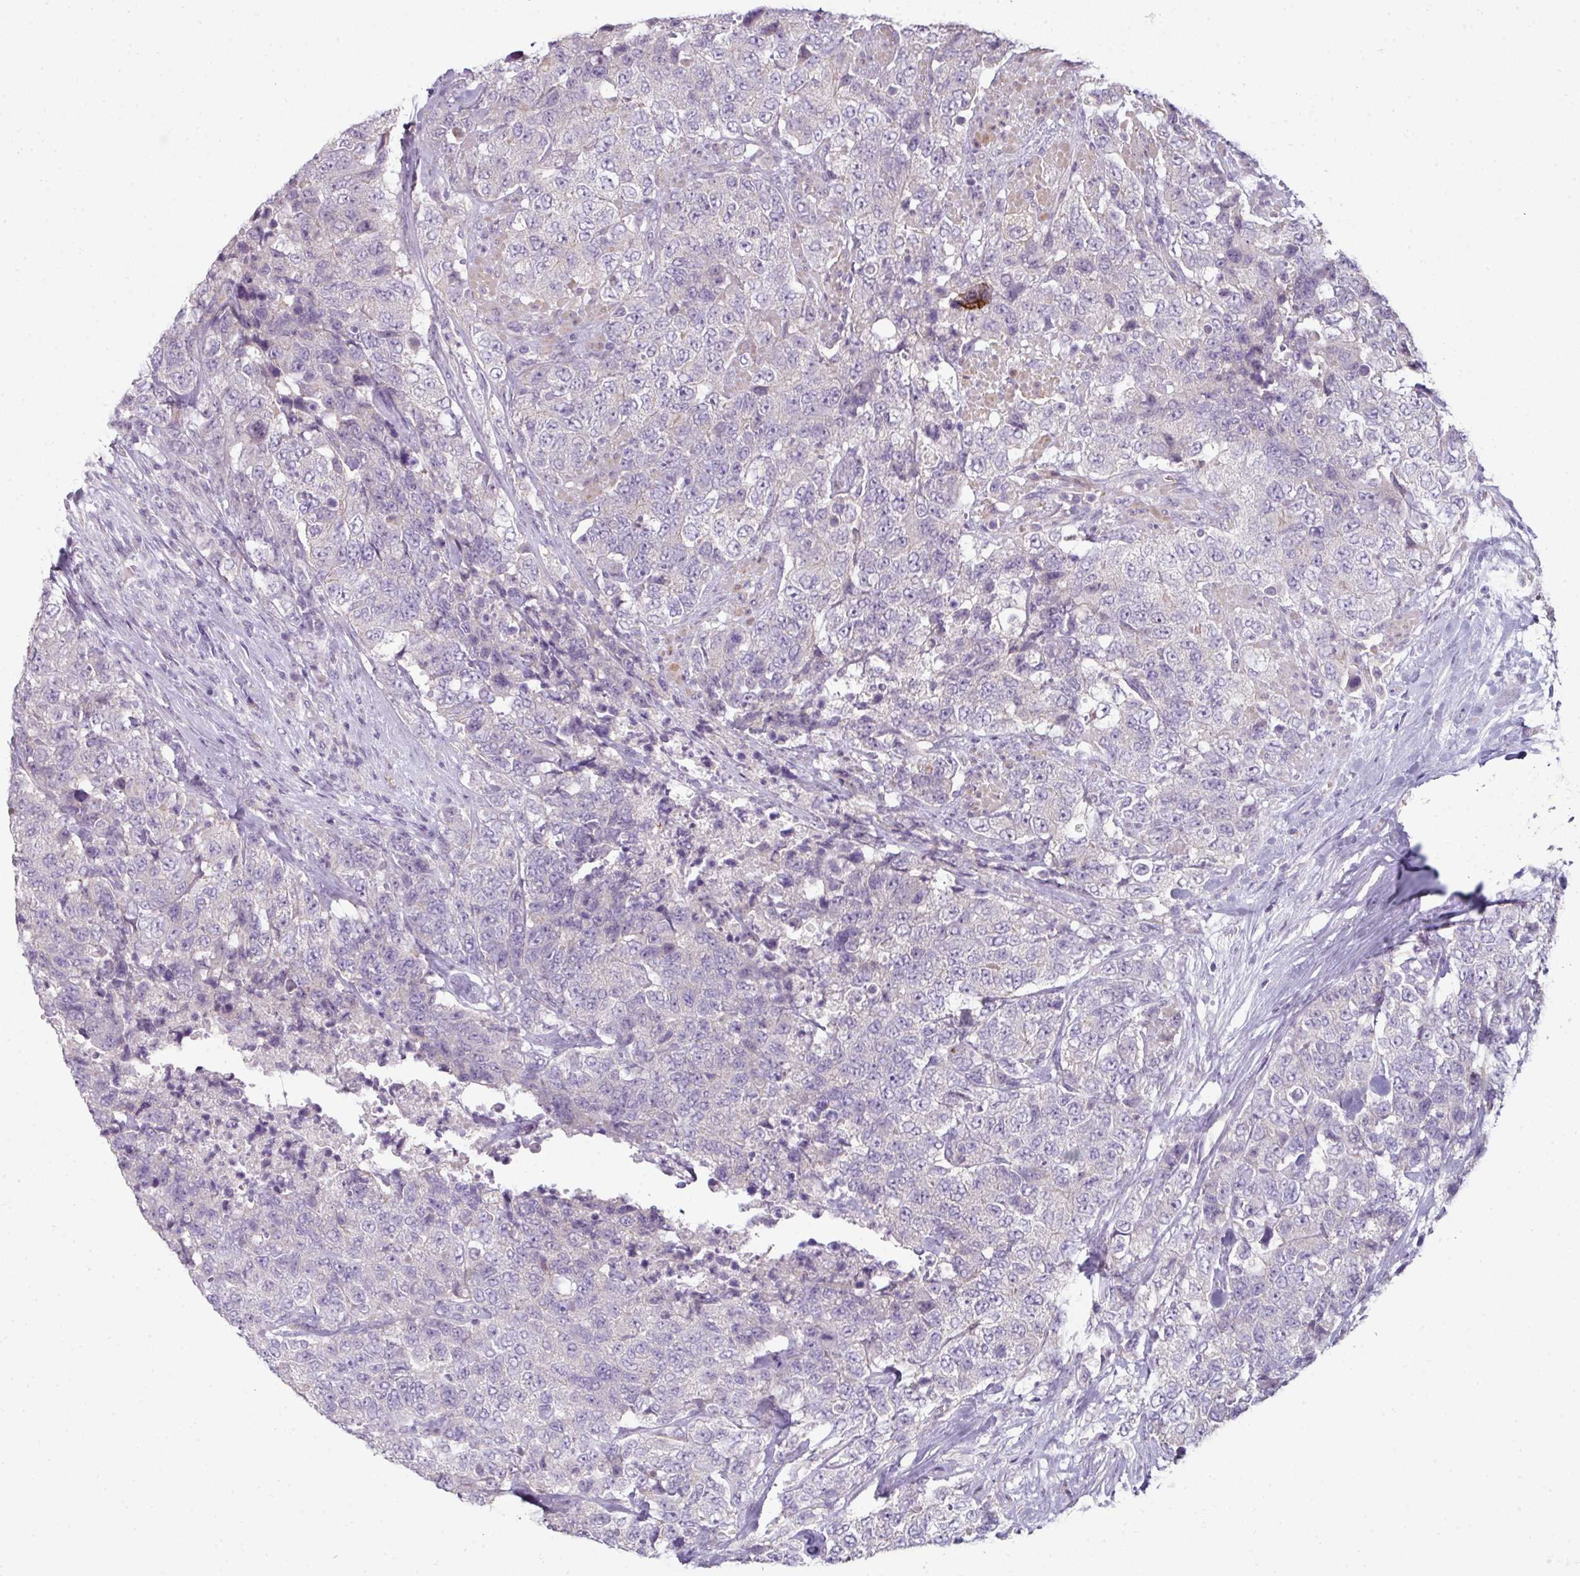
{"staining": {"intensity": "negative", "quantity": "none", "location": "none"}, "tissue": "urothelial cancer", "cell_type": "Tumor cells", "image_type": "cancer", "snomed": [{"axis": "morphology", "description": "Urothelial carcinoma, High grade"}, {"axis": "topography", "description": "Urinary bladder"}], "caption": "Human urothelial cancer stained for a protein using immunohistochemistry (IHC) demonstrates no expression in tumor cells.", "gene": "FHAD1", "patient": {"sex": "female", "age": 78}}